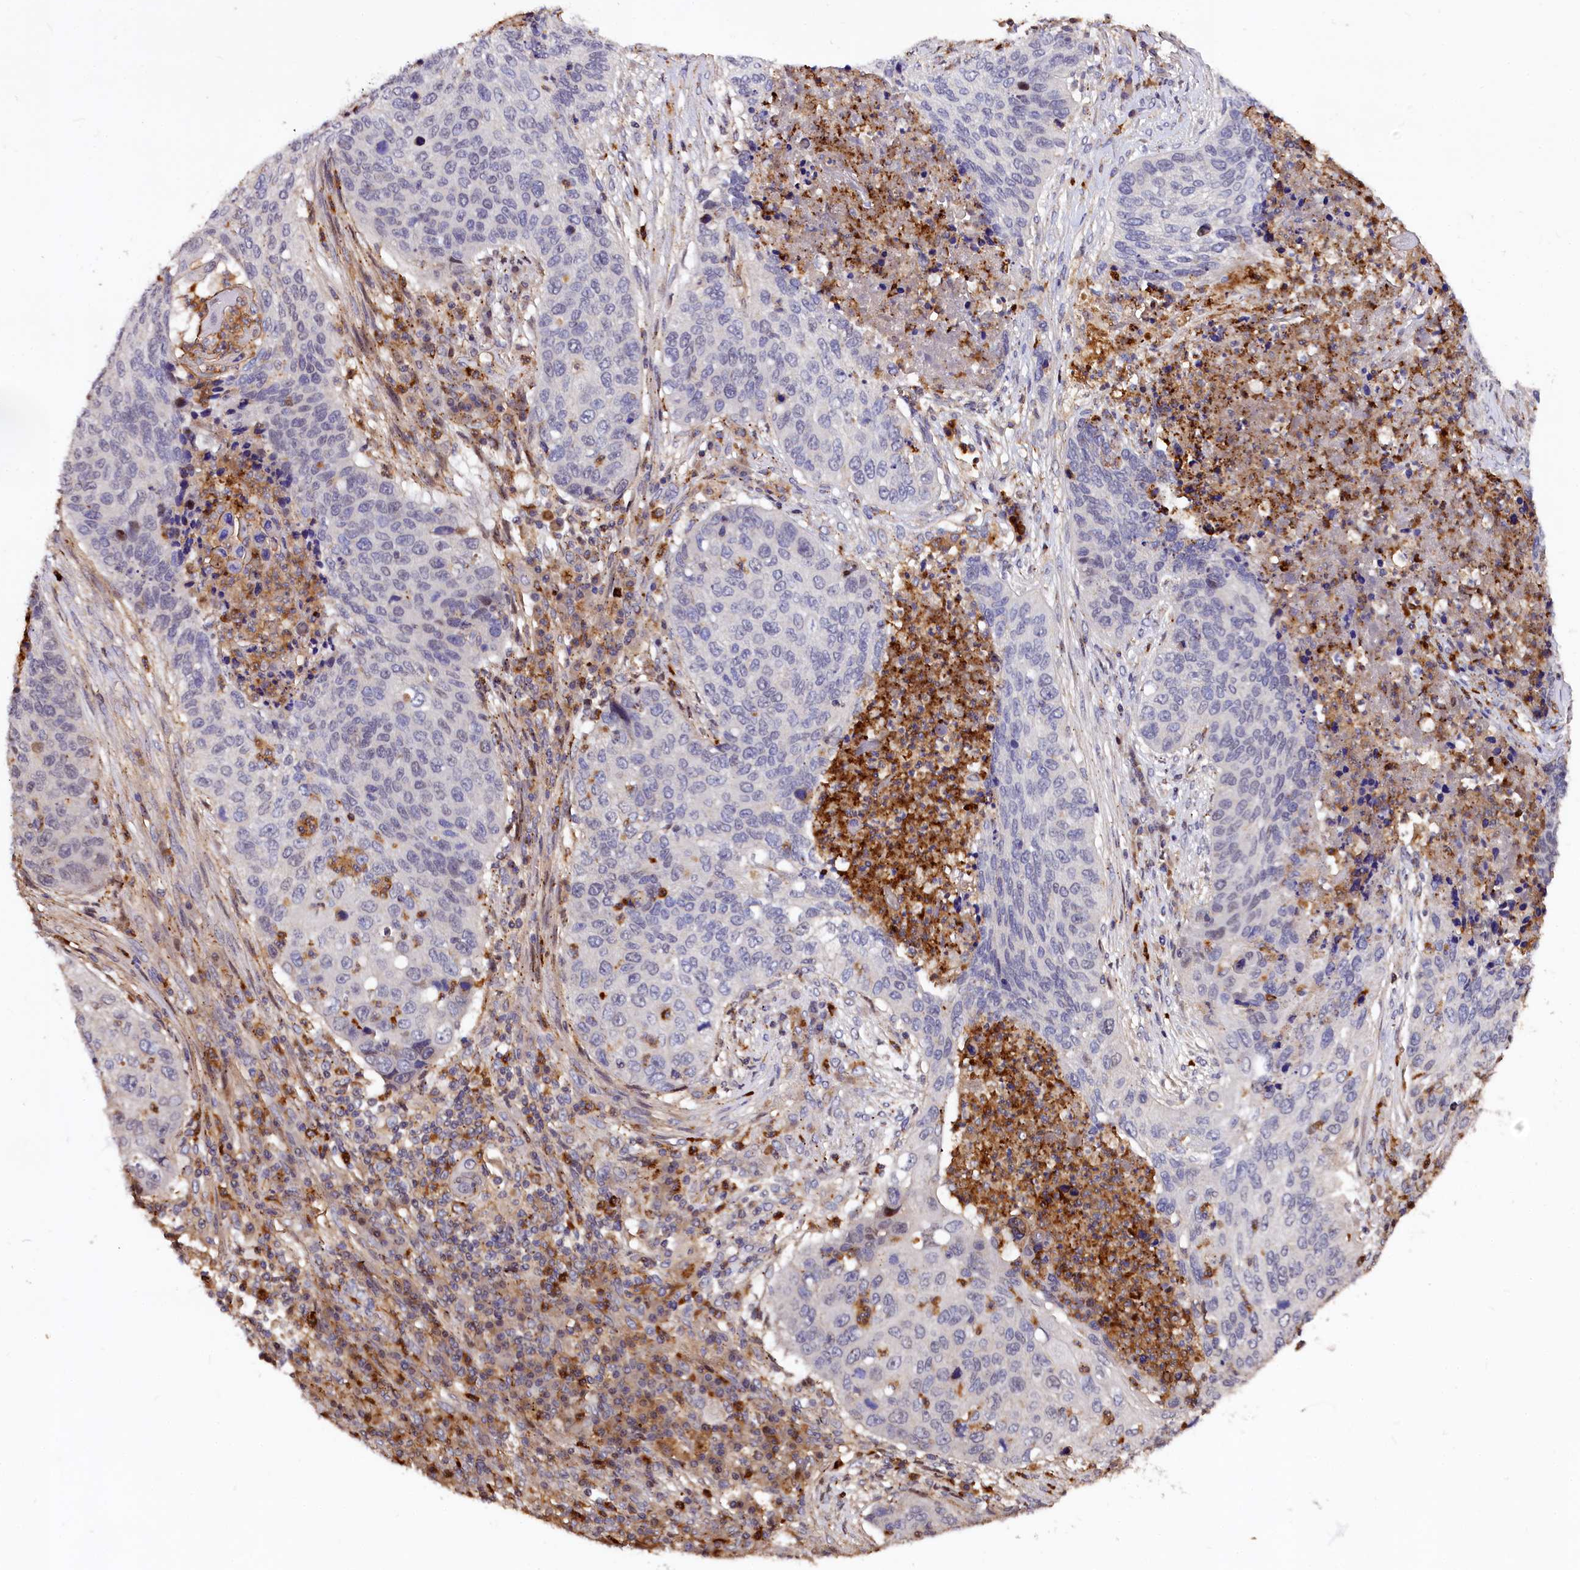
{"staining": {"intensity": "negative", "quantity": "none", "location": "none"}, "tissue": "lung cancer", "cell_type": "Tumor cells", "image_type": "cancer", "snomed": [{"axis": "morphology", "description": "Squamous cell carcinoma, NOS"}, {"axis": "topography", "description": "Lung"}], "caption": "This is an immunohistochemistry photomicrograph of human lung squamous cell carcinoma. There is no expression in tumor cells.", "gene": "ATG101", "patient": {"sex": "female", "age": 63}}